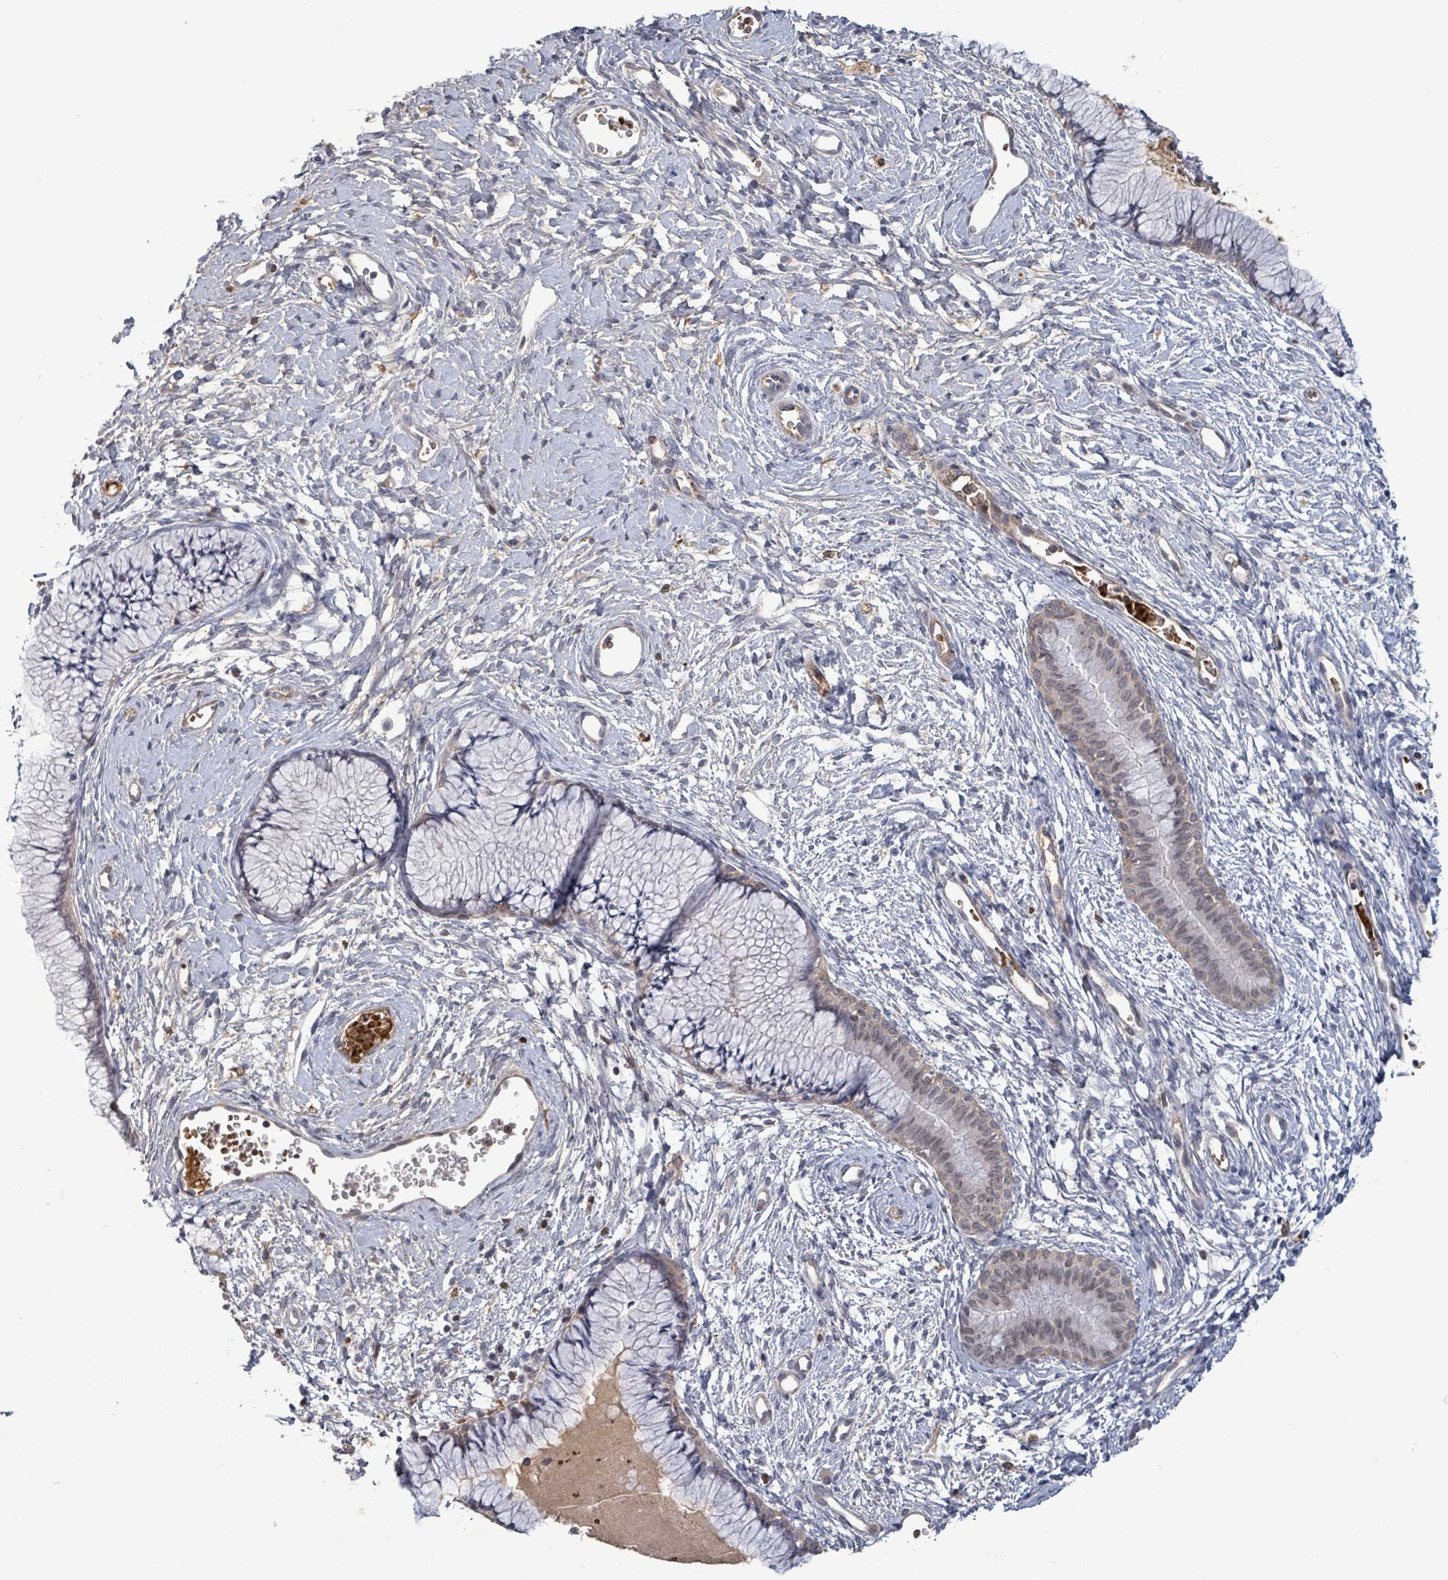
{"staining": {"intensity": "negative", "quantity": "none", "location": "none"}, "tissue": "cervix", "cell_type": "Glandular cells", "image_type": "normal", "snomed": [{"axis": "morphology", "description": "Normal tissue, NOS"}, {"axis": "topography", "description": "Cervix"}], "caption": "The micrograph shows no staining of glandular cells in benign cervix. (DAB immunohistochemistry visualized using brightfield microscopy, high magnification).", "gene": "GRM8", "patient": {"sex": "female", "age": 42}}